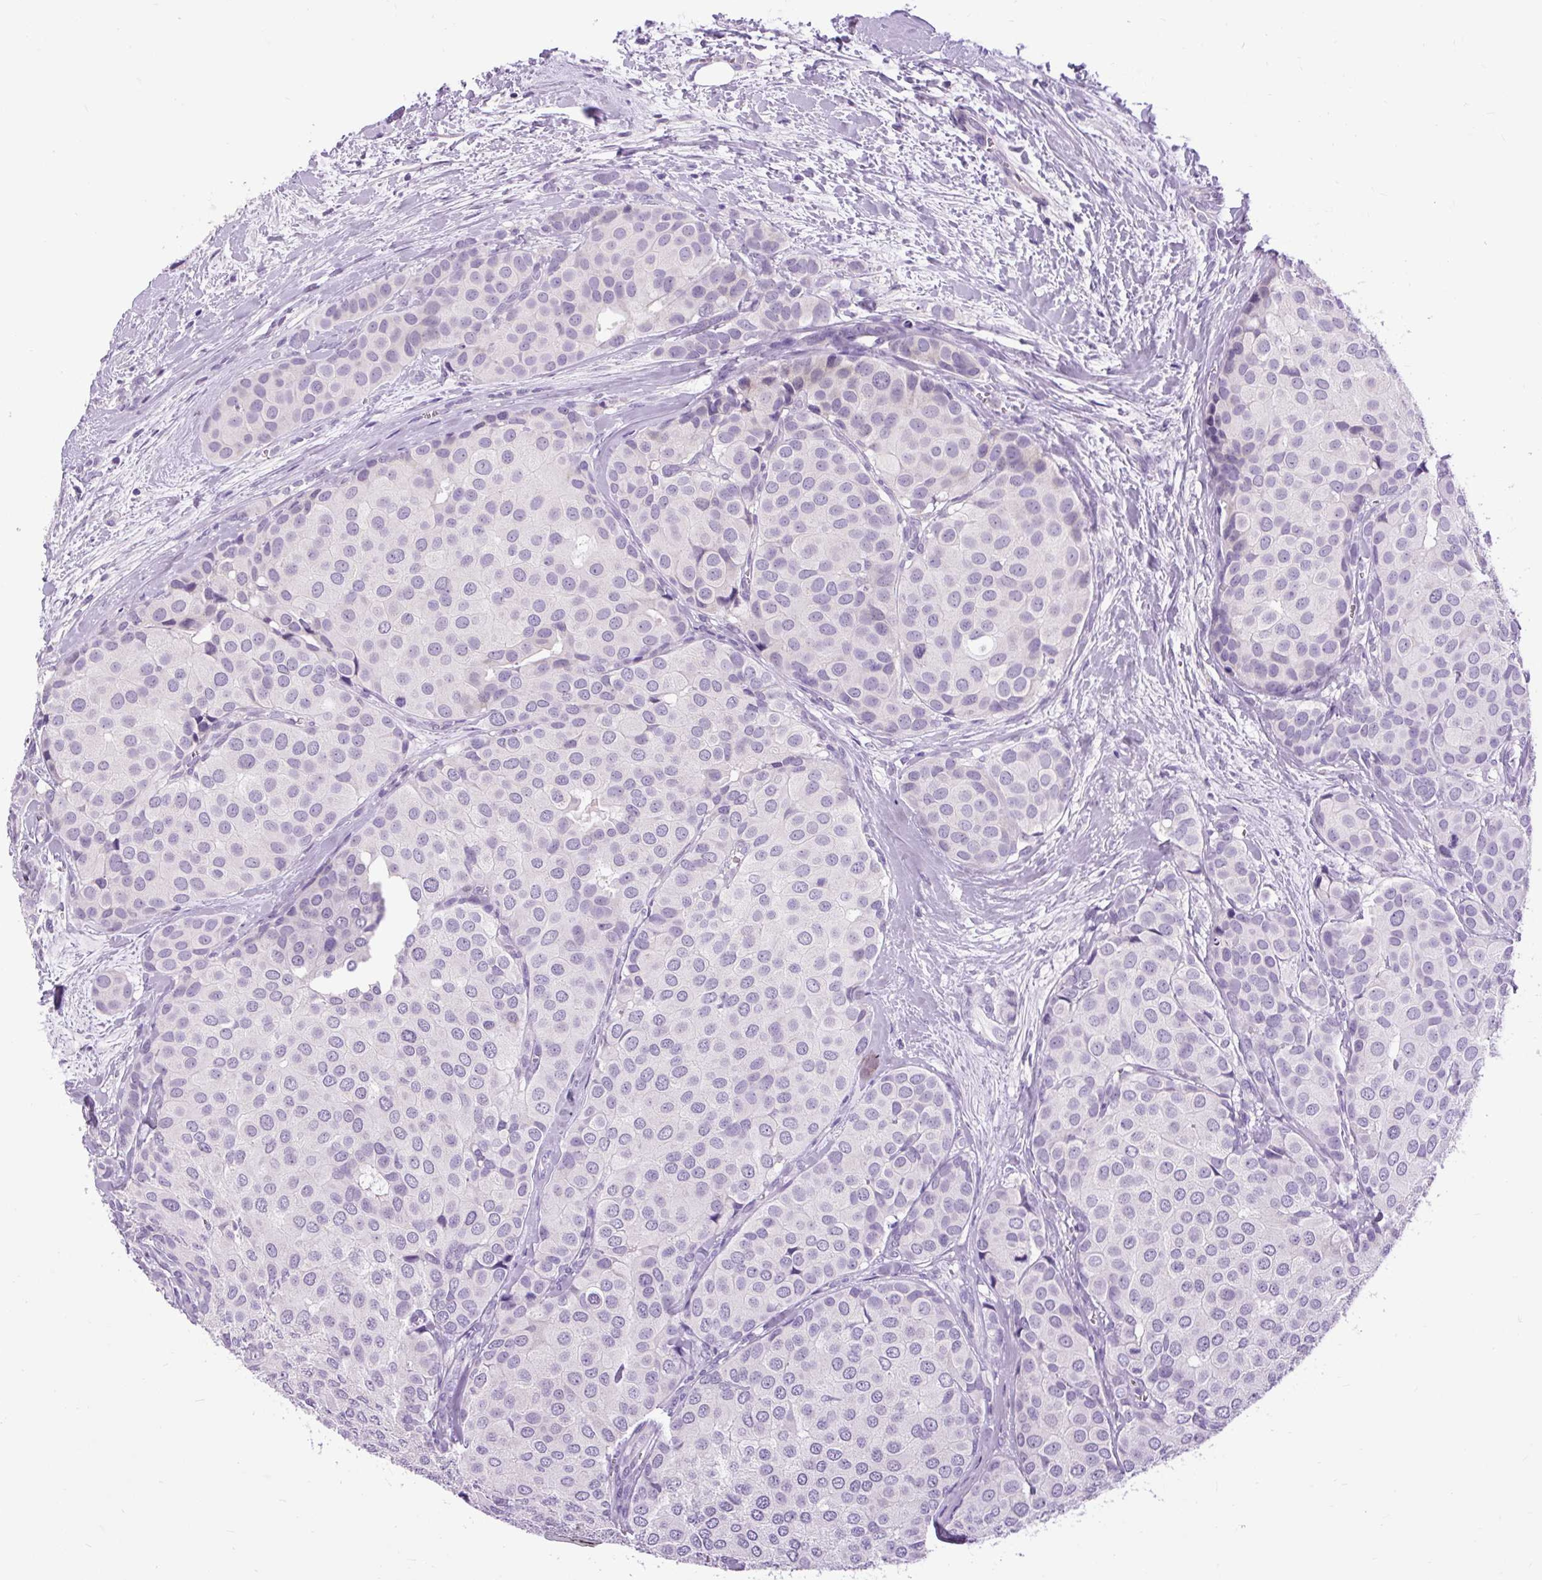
{"staining": {"intensity": "negative", "quantity": "none", "location": "none"}, "tissue": "breast cancer", "cell_type": "Tumor cells", "image_type": "cancer", "snomed": [{"axis": "morphology", "description": "Duct carcinoma"}, {"axis": "topography", "description": "Breast"}], "caption": "Immunohistochemistry photomicrograph of human breast cancer stained for a protein (brown), which shows no expression in tumor cells.", "gene": "FABP7", "patient": {"sex": "female", "age": 70}}